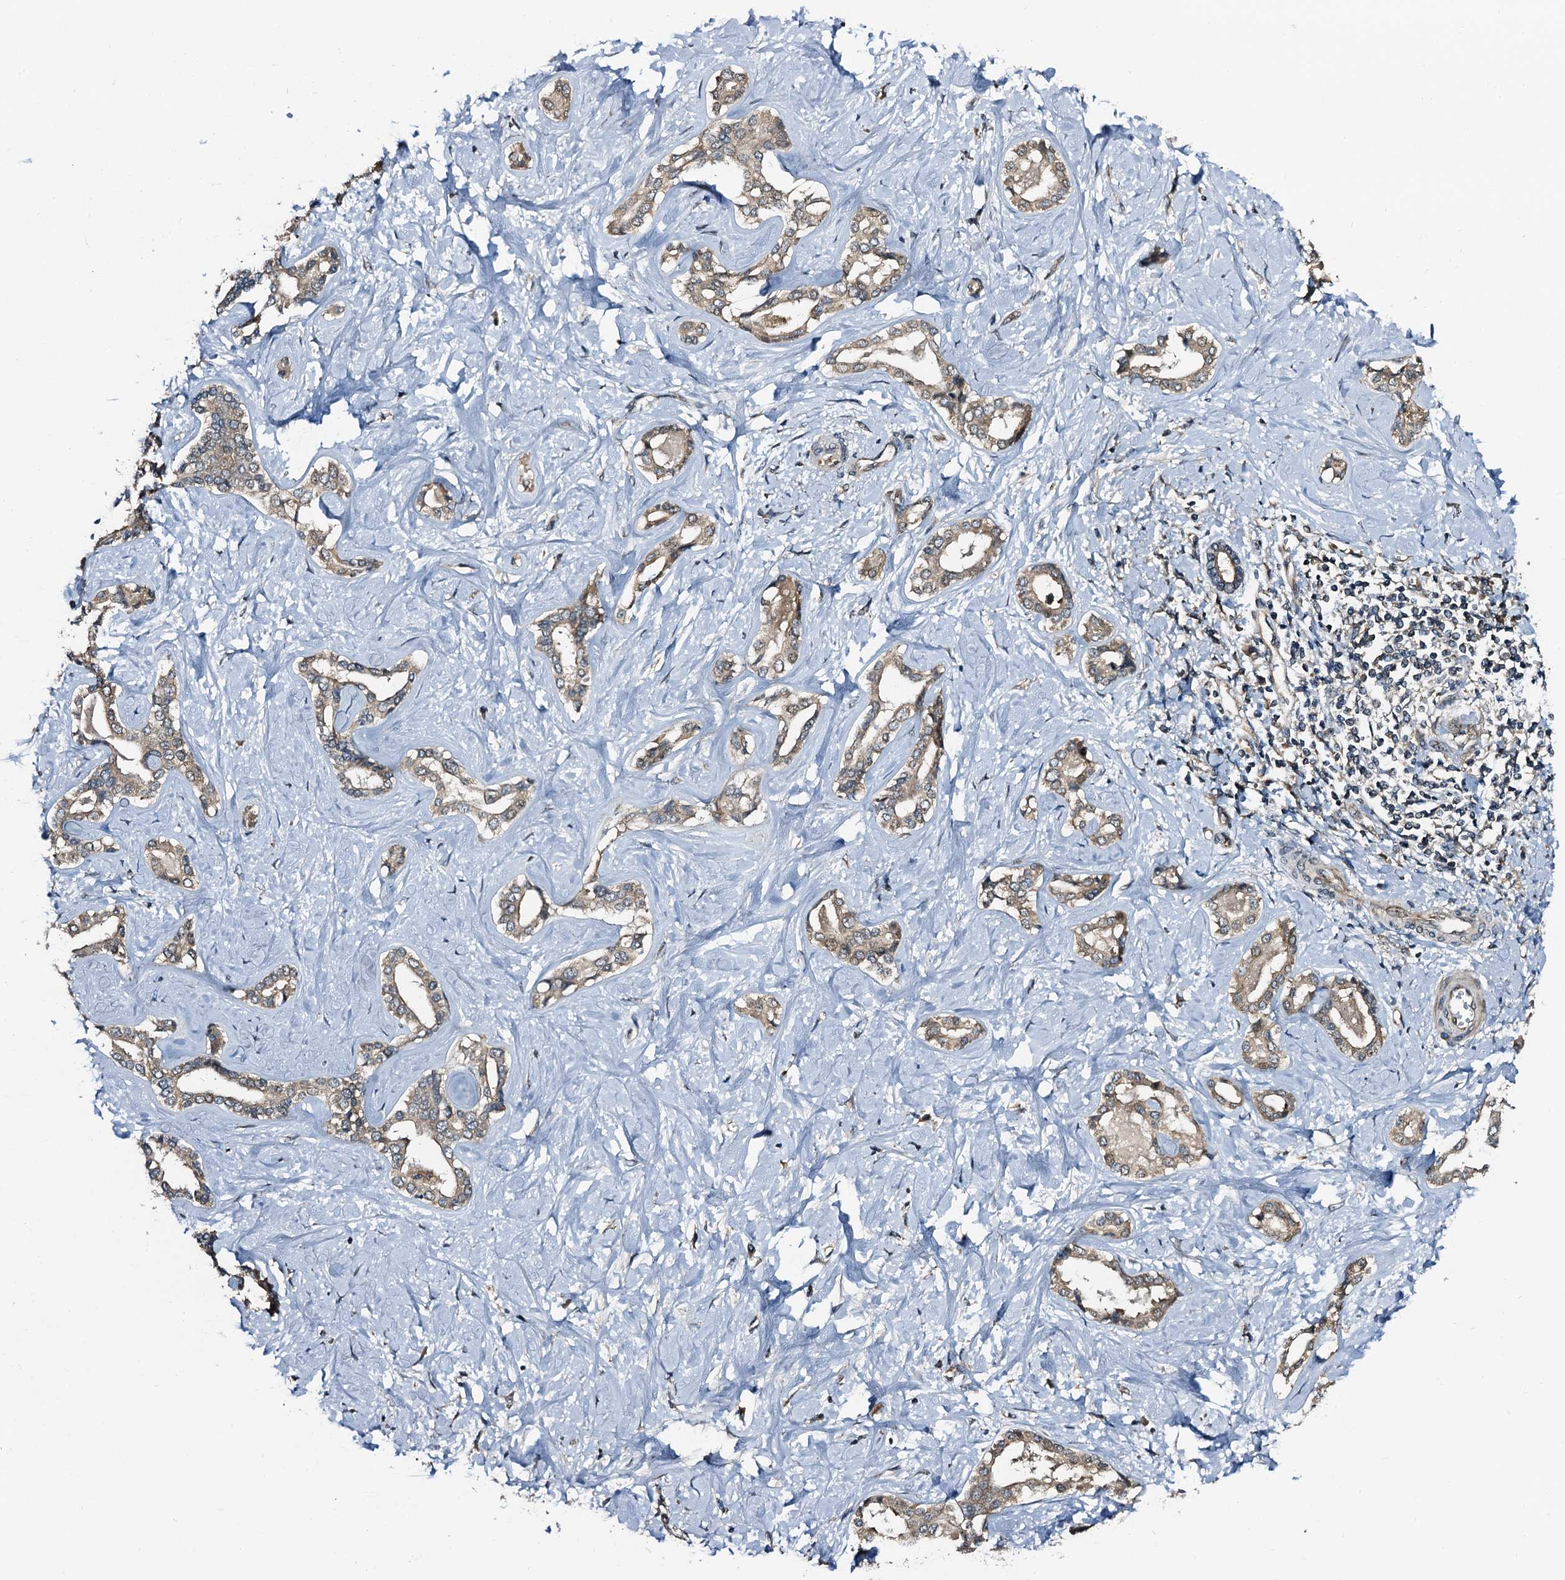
{"staining": {"intensity": "moderate", "quantity": ">75%", "location": "cytoplasmic/membranous"}, "tissue": "liver cancer", "cell_type": "Tumor cells", "image_type": "cancer", "snomed": [{"axis": "morphology", "description": "Cholangiocarcinoma"}, {"axis": "topography", "description": "Liver"}], "caption": "A brown stain shows moderate cytoplasmic/membranous expression of a protein in human liver cholangiocarcinoma tumor cells. (DAB (3,3'-diaminobenzidine) IHC, brown staining for protein, blue staining for nuclei).", "gene": "NAA16", "patient": {"sex": "female", "age": 77}}